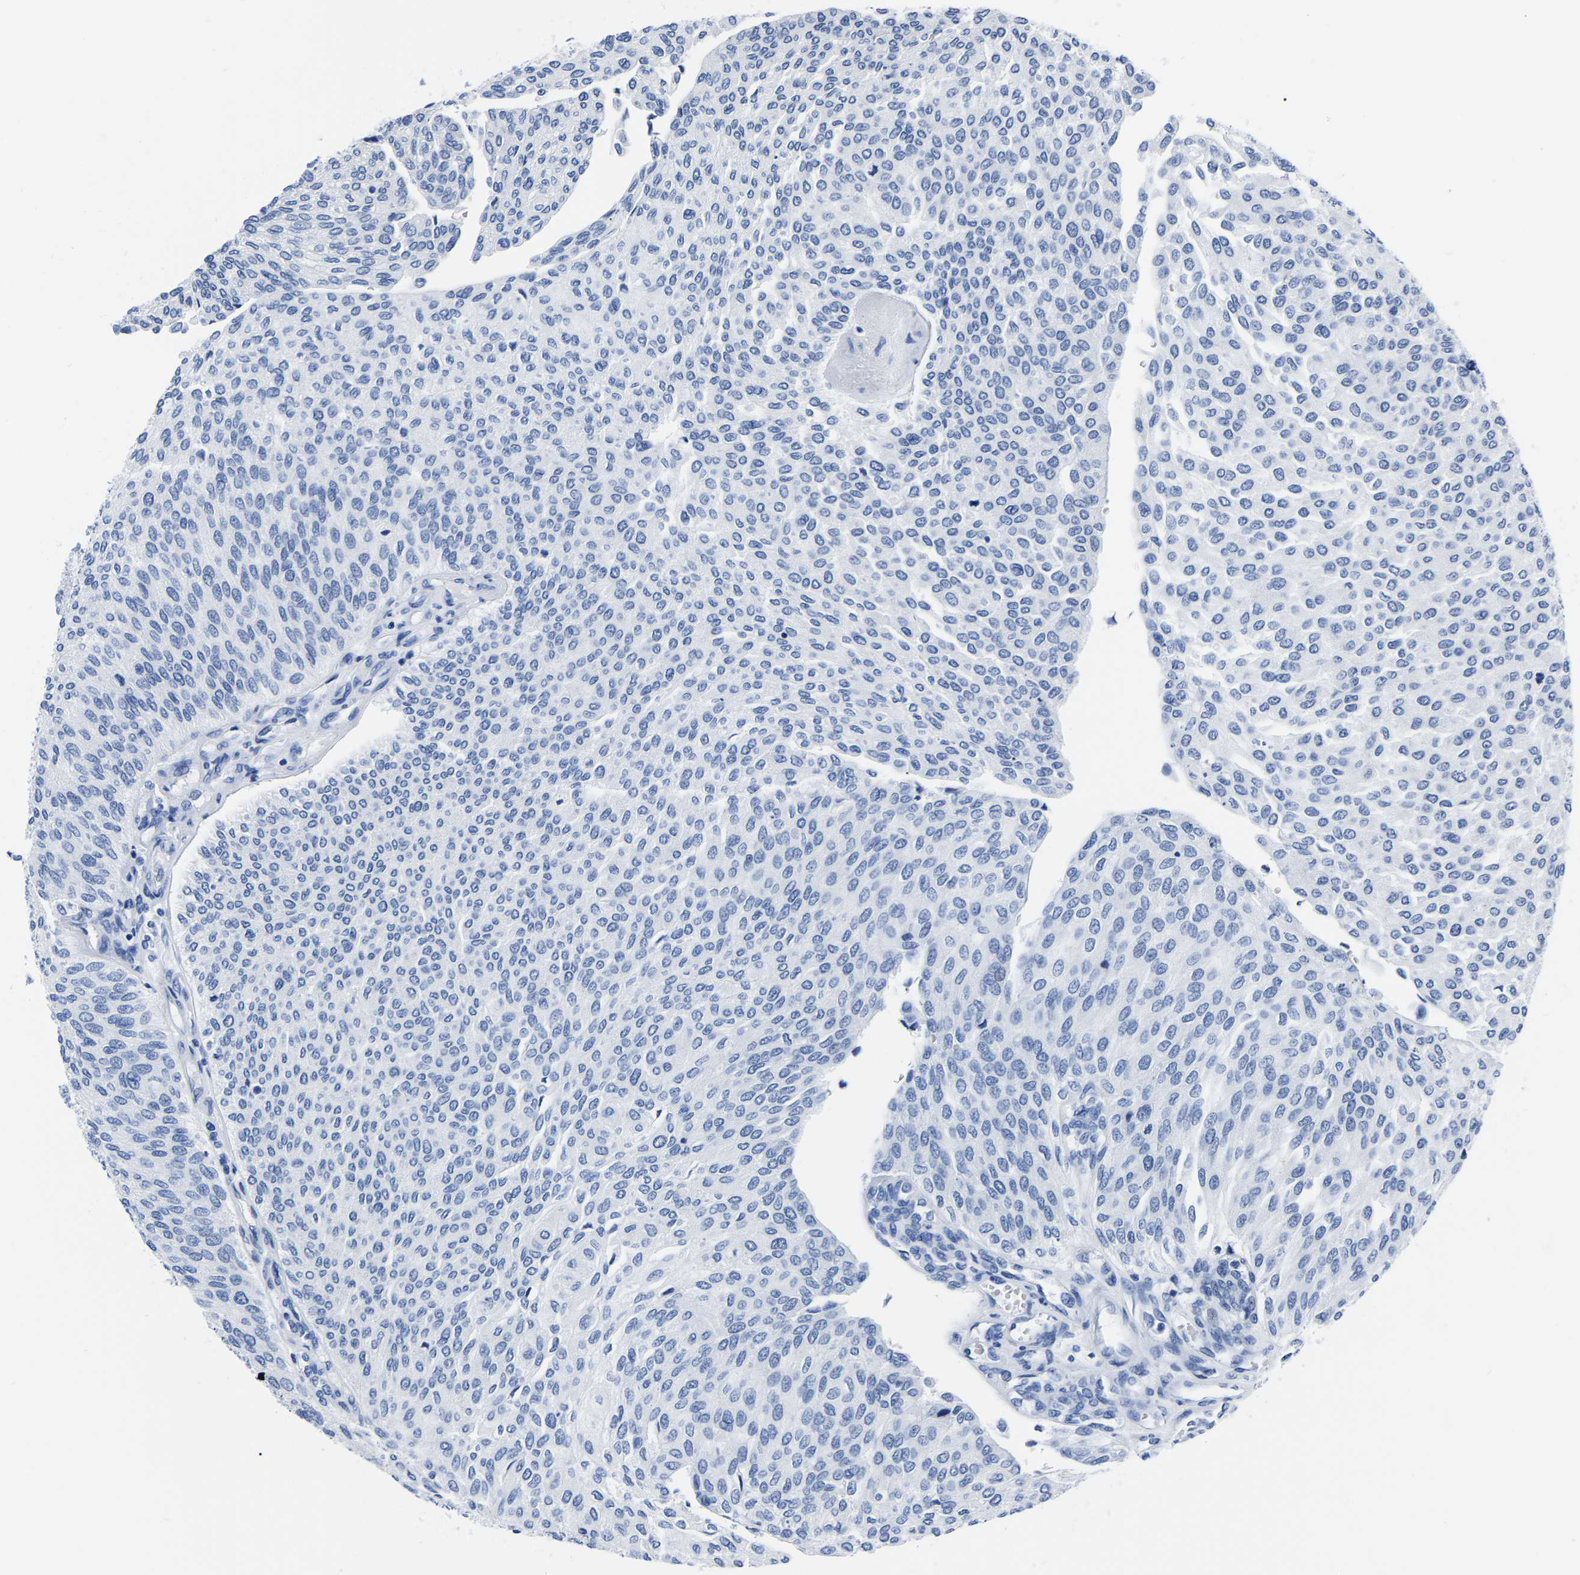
{"staining": {"intensity": "negative", "quantity": "none", "location": "none"}, "tissue": "urothelial cancer", "cell_type": "Tumor cells", "image_type": "cancer", "snomed": [{"axis": "morphology", "description": "Urothelial carcinoma, Low grade"}, {"axis": "topography", "description": "Urinary bladder"}], "caption": "An immunohistochemistry photomicrograph of urothelial carcinoma (low-grade) is shown. There is no staining in tumor cells of urothelial carcinoma (low-grade).", "gene": "IMPG2", "patient": {"sex": "female", "age": 79}}